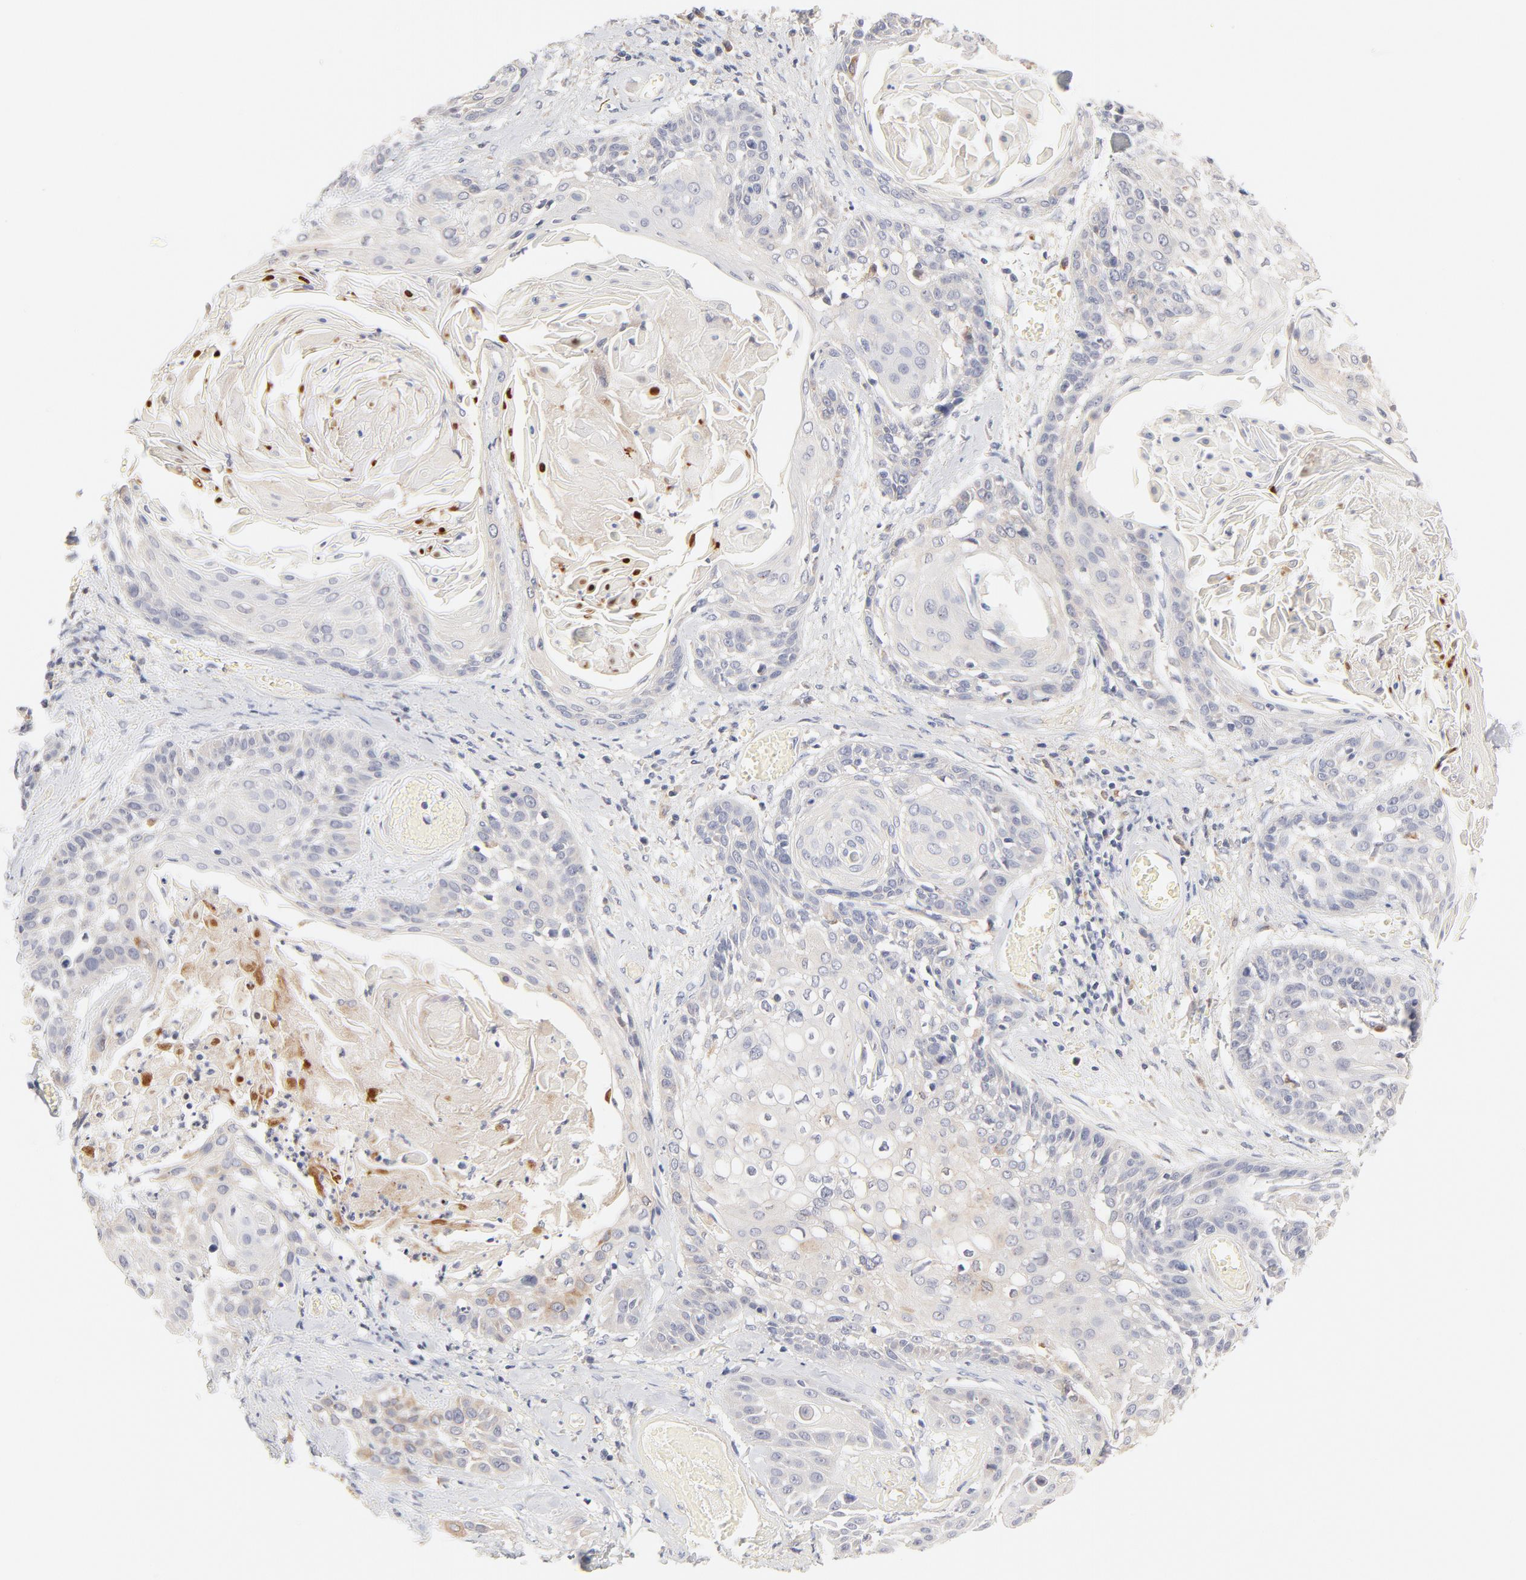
{"staining": {"intensity": "negative", "quantity": "none", "location": "none"}, "tissue": "cervical cancer", "cell_type": "Tumor cells", "image_type": "cancer", "snomed": [{"axis": "morphology", "description": "Squamous cell carcinoma, NOS"}, {"axis": "topography", "description": "Cervix"}], "caption": "This is a image of IHC staining of cervical cancer (squamous cell carcinoma), which shows no positivity in tumor cells.", "gene": "MTERF2", "patient": {"sex": "female", "age": 57}}